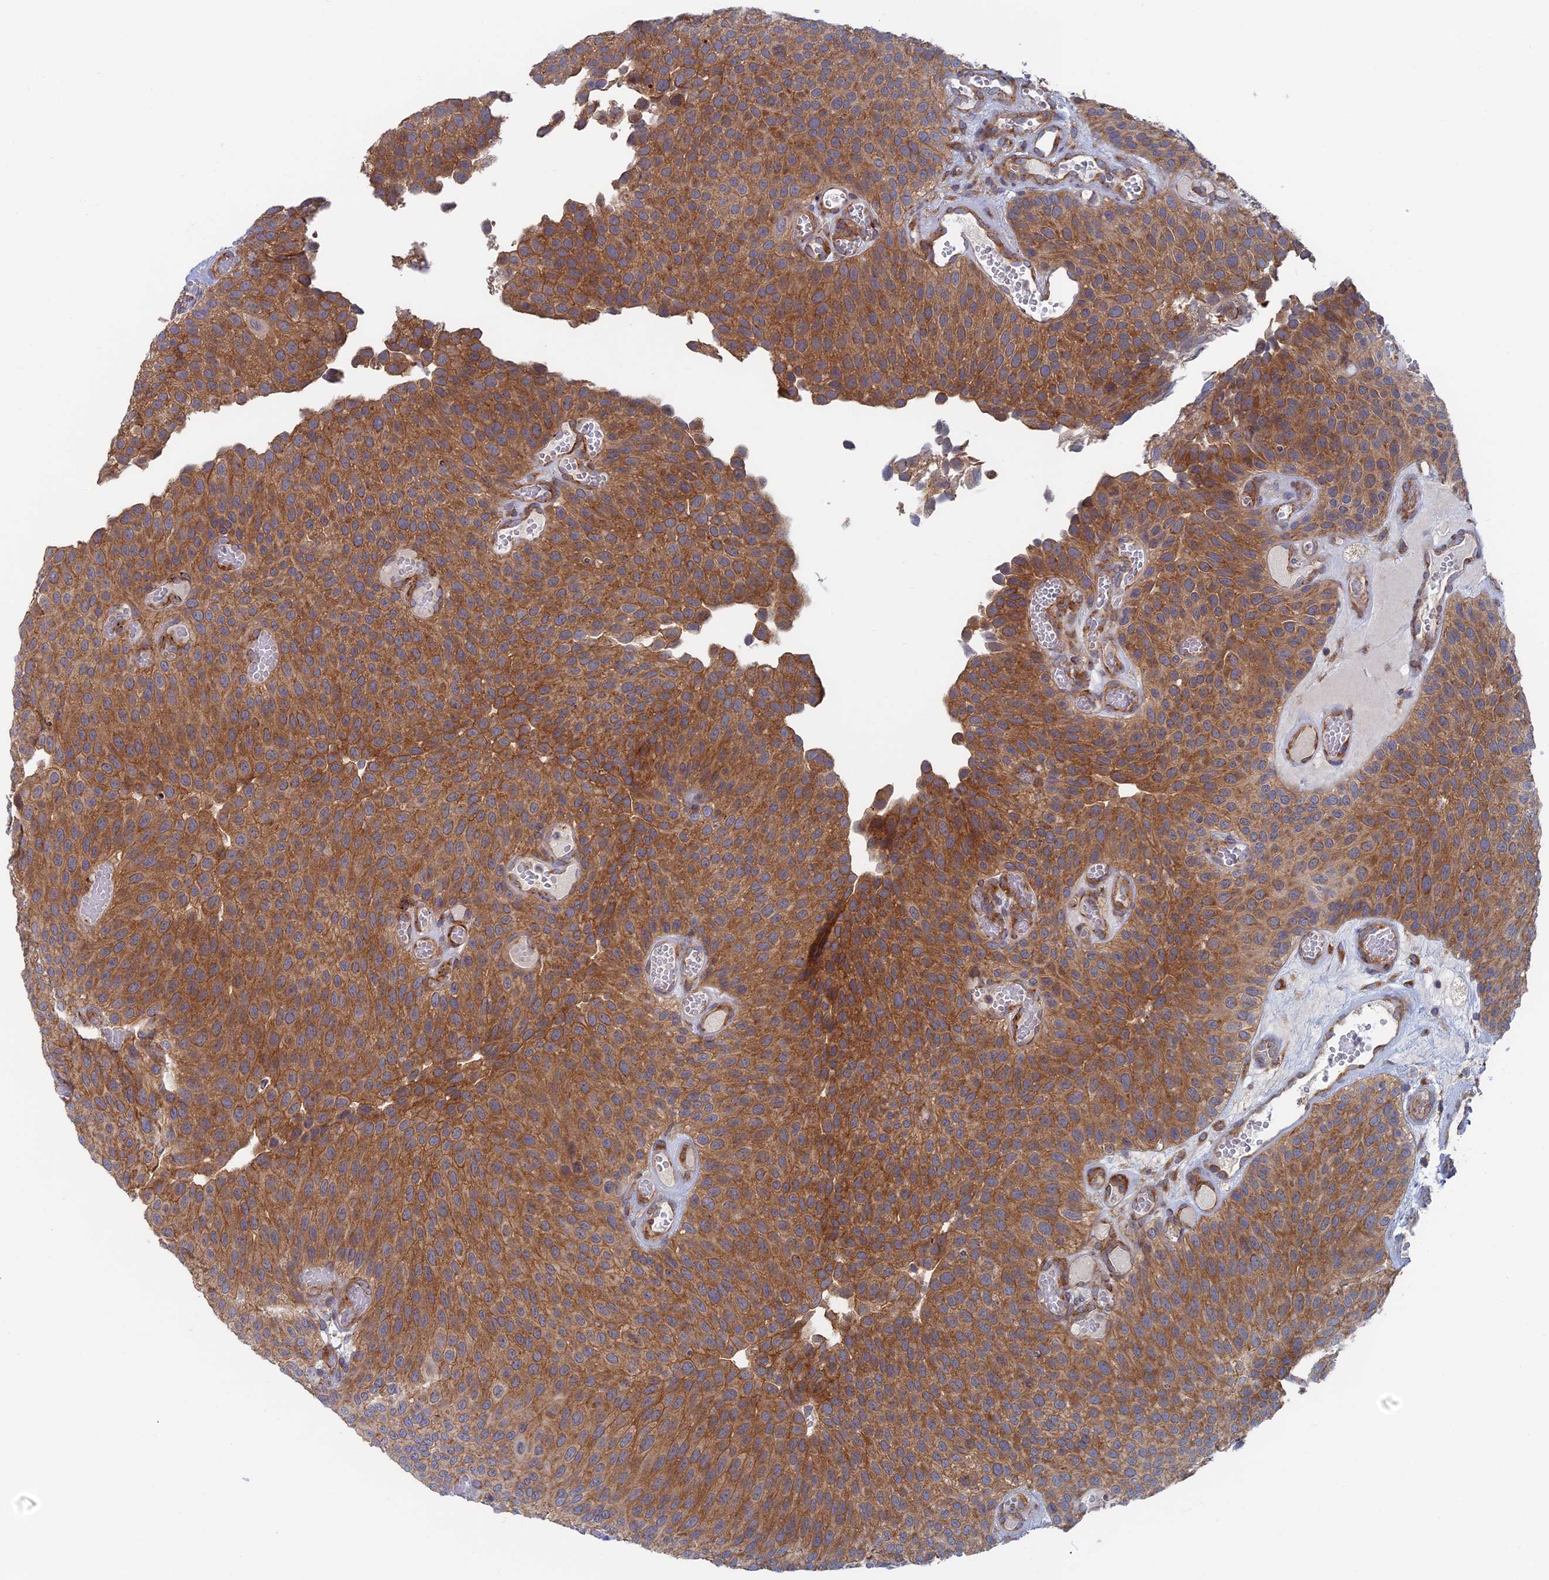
{"staining": {"intensity": "strong", "quantity": ">75%", "location": "cytoplasmic/membranous"}, "tissue": "urothelial cancer", "cell_type": "Tumor cells", "image_type": "cancer", "snomed": [{"axis": "morphology", "description": "Urothelial carcinoma, Low grade"}, {"axis": "topography", "description": "Urinary bladder"}], "caption": "An image showing strong cytoplasmic/membranous expression in approximately >75% of tumor cells in urothelial carcinoma (low-grade), as visualized by brown immunohistochemical staining.", "gene": "TBC1D30", "patient": {"sex": "male", "age": 89}}